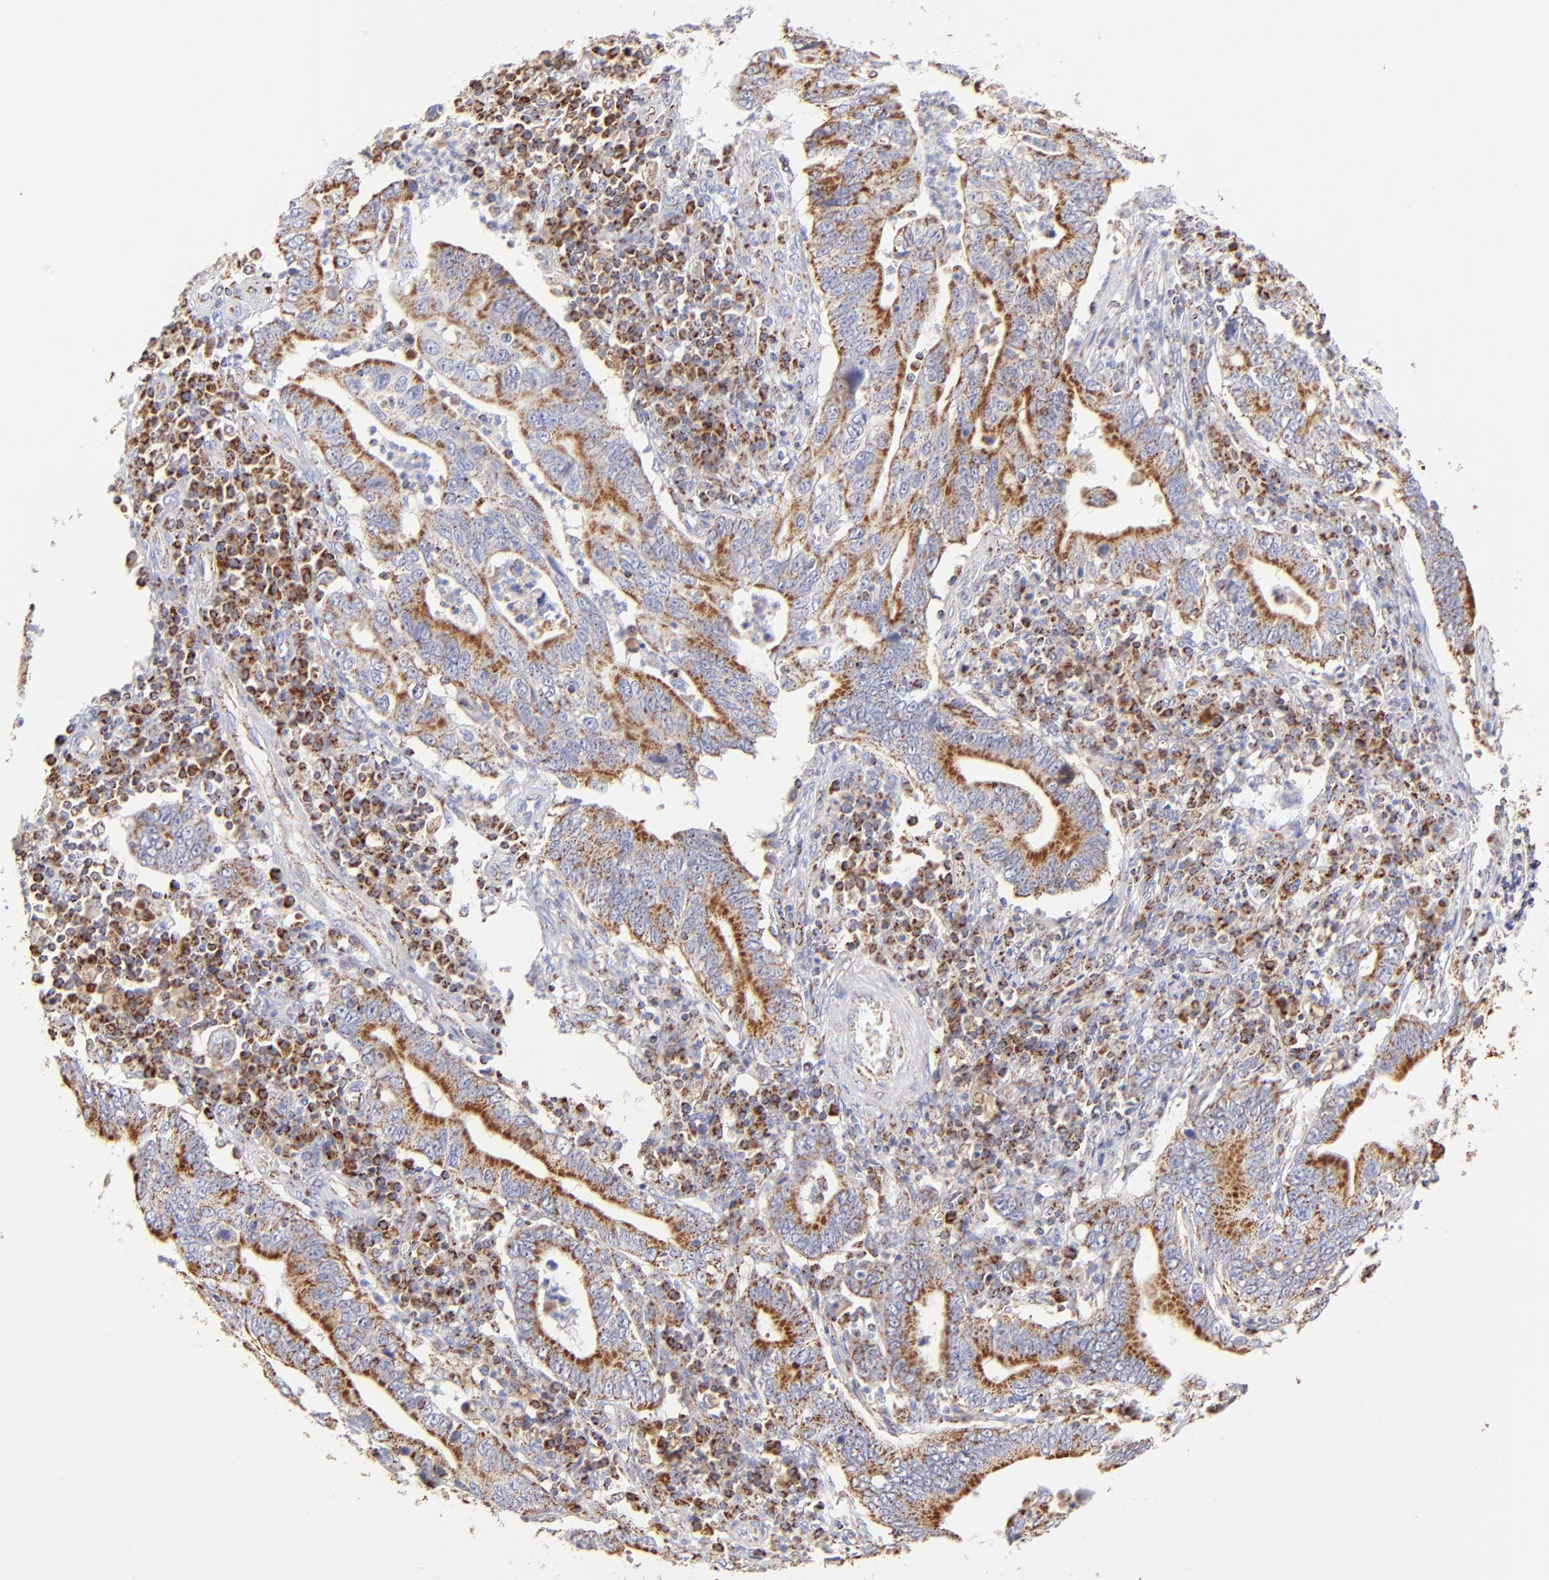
{"staining": {"intensity": "moderate", "quantity": ">75%", "location": "cytoplasmic/membranous"}, "tissue": "stomach cancer", "cell_type": "Tumor cells", "image_type": "cancer", "snomed": [{"axis": "morphology", "description": "Adenocarcinoma, NOS"}, {"axis": "topography", "description": "Stomach, upper"}], "caption": "Protein analysis of stomach cancer tissue reveals moderate cytoplasmic/membranous positivity in approximately >75% of tumor cells. The staining is performed using DAB brown chromogen to label protein expression. The nuclei are counter-stained blue using hematoxylin.", "gene": "ECH1", "patient": {"sex": "male", "age": 63}}